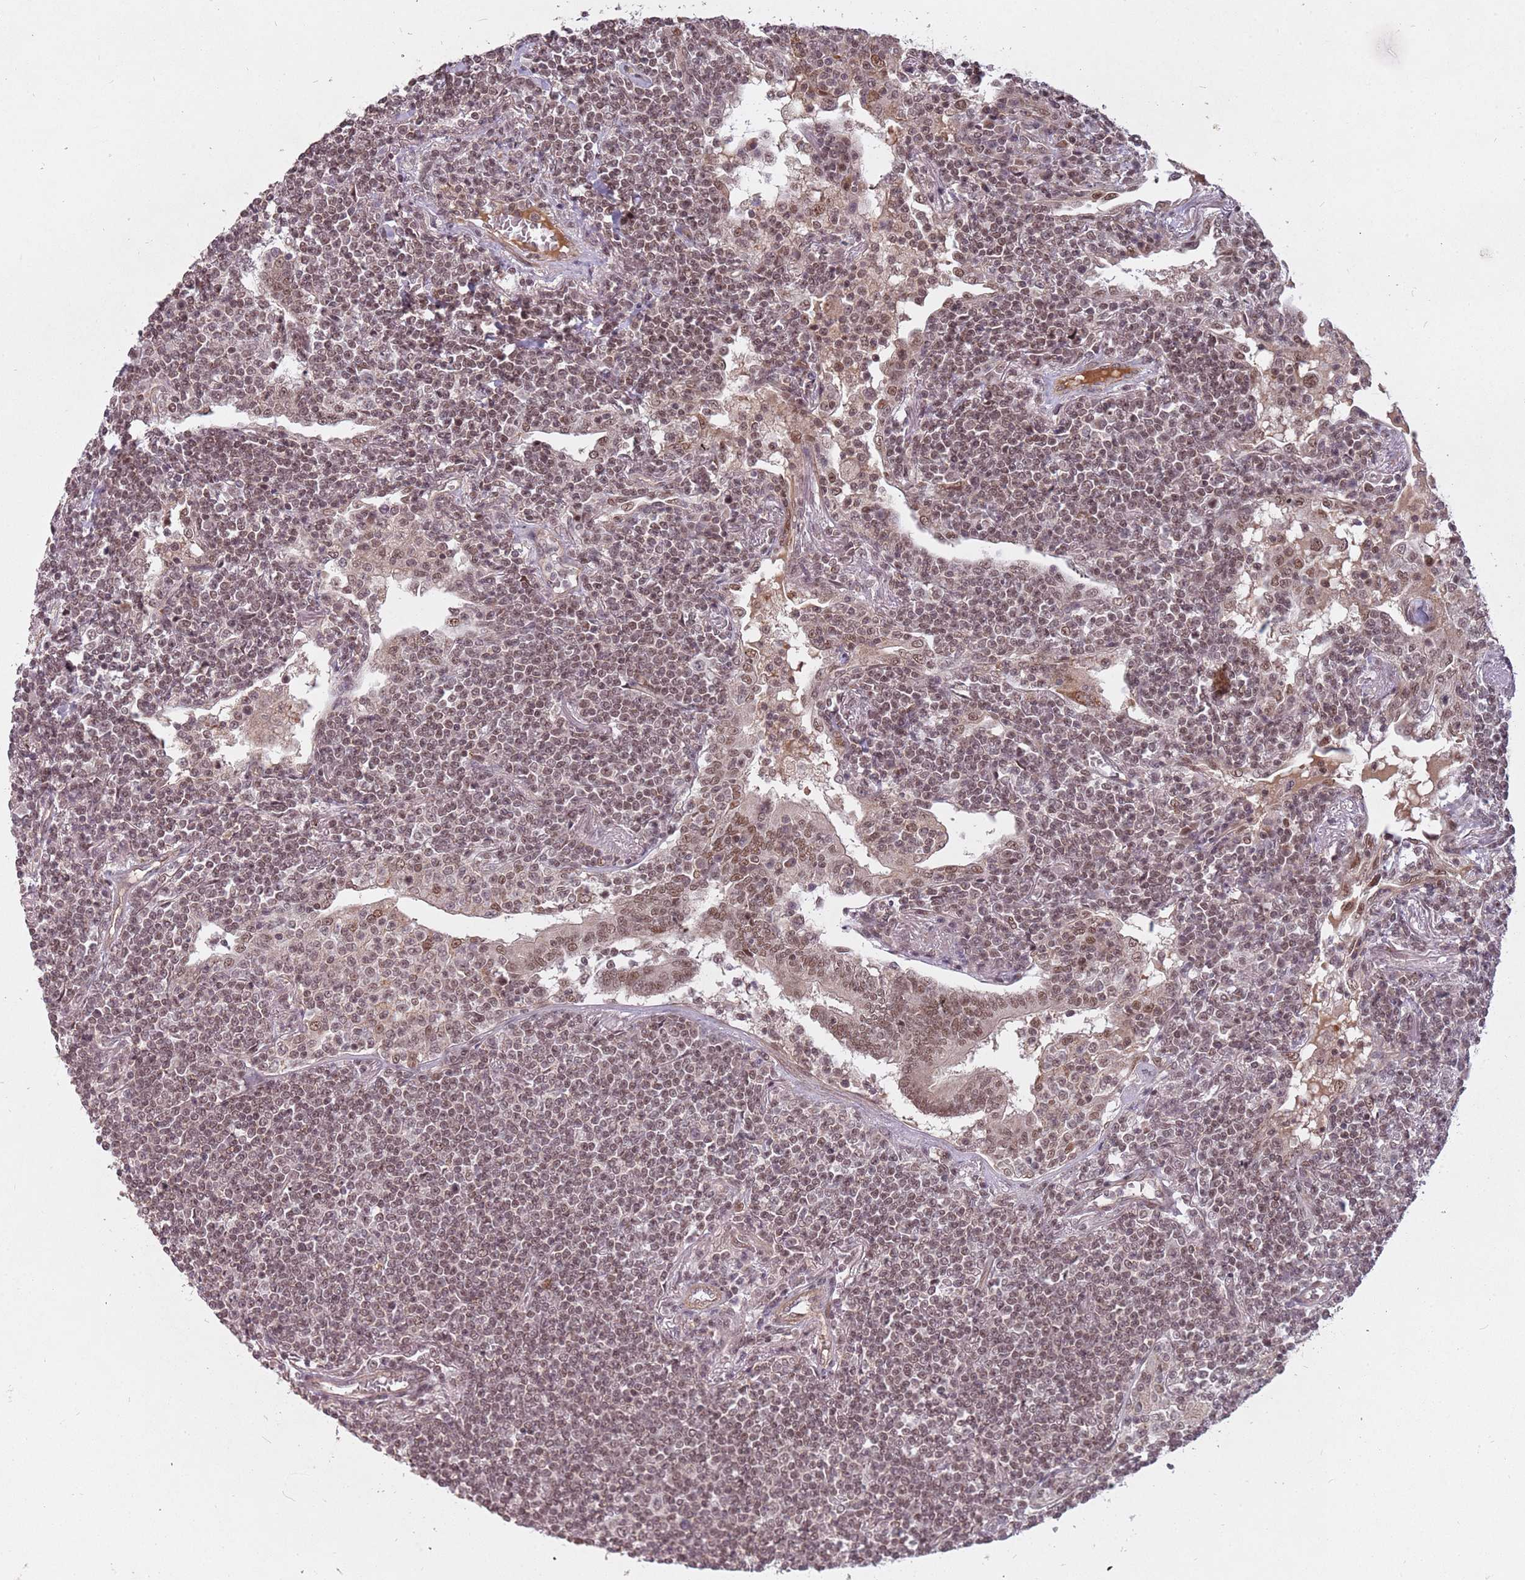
{"staining": {"intensity": "moderate", "quantity": ">75%", "location": "nuclear"}, "tissue": "lymphoma", "cell_type": "Tumor cells", "image_type": "cancer", "snomed": [{"axis": "morphology", "description": "Malignant lymphoma, non-Hodgkin's type, Low grade"}, {"axis": "topography", "description": "Lung"}], "caption": "Moderate nuclear protein positivity is appreciated in approximately >75% of tumor cells in low-grade malignant lymphoma, non-Hodgkin's type.", "gene": "SUDS3", "patient": {"sex": "female", "age": 71}}